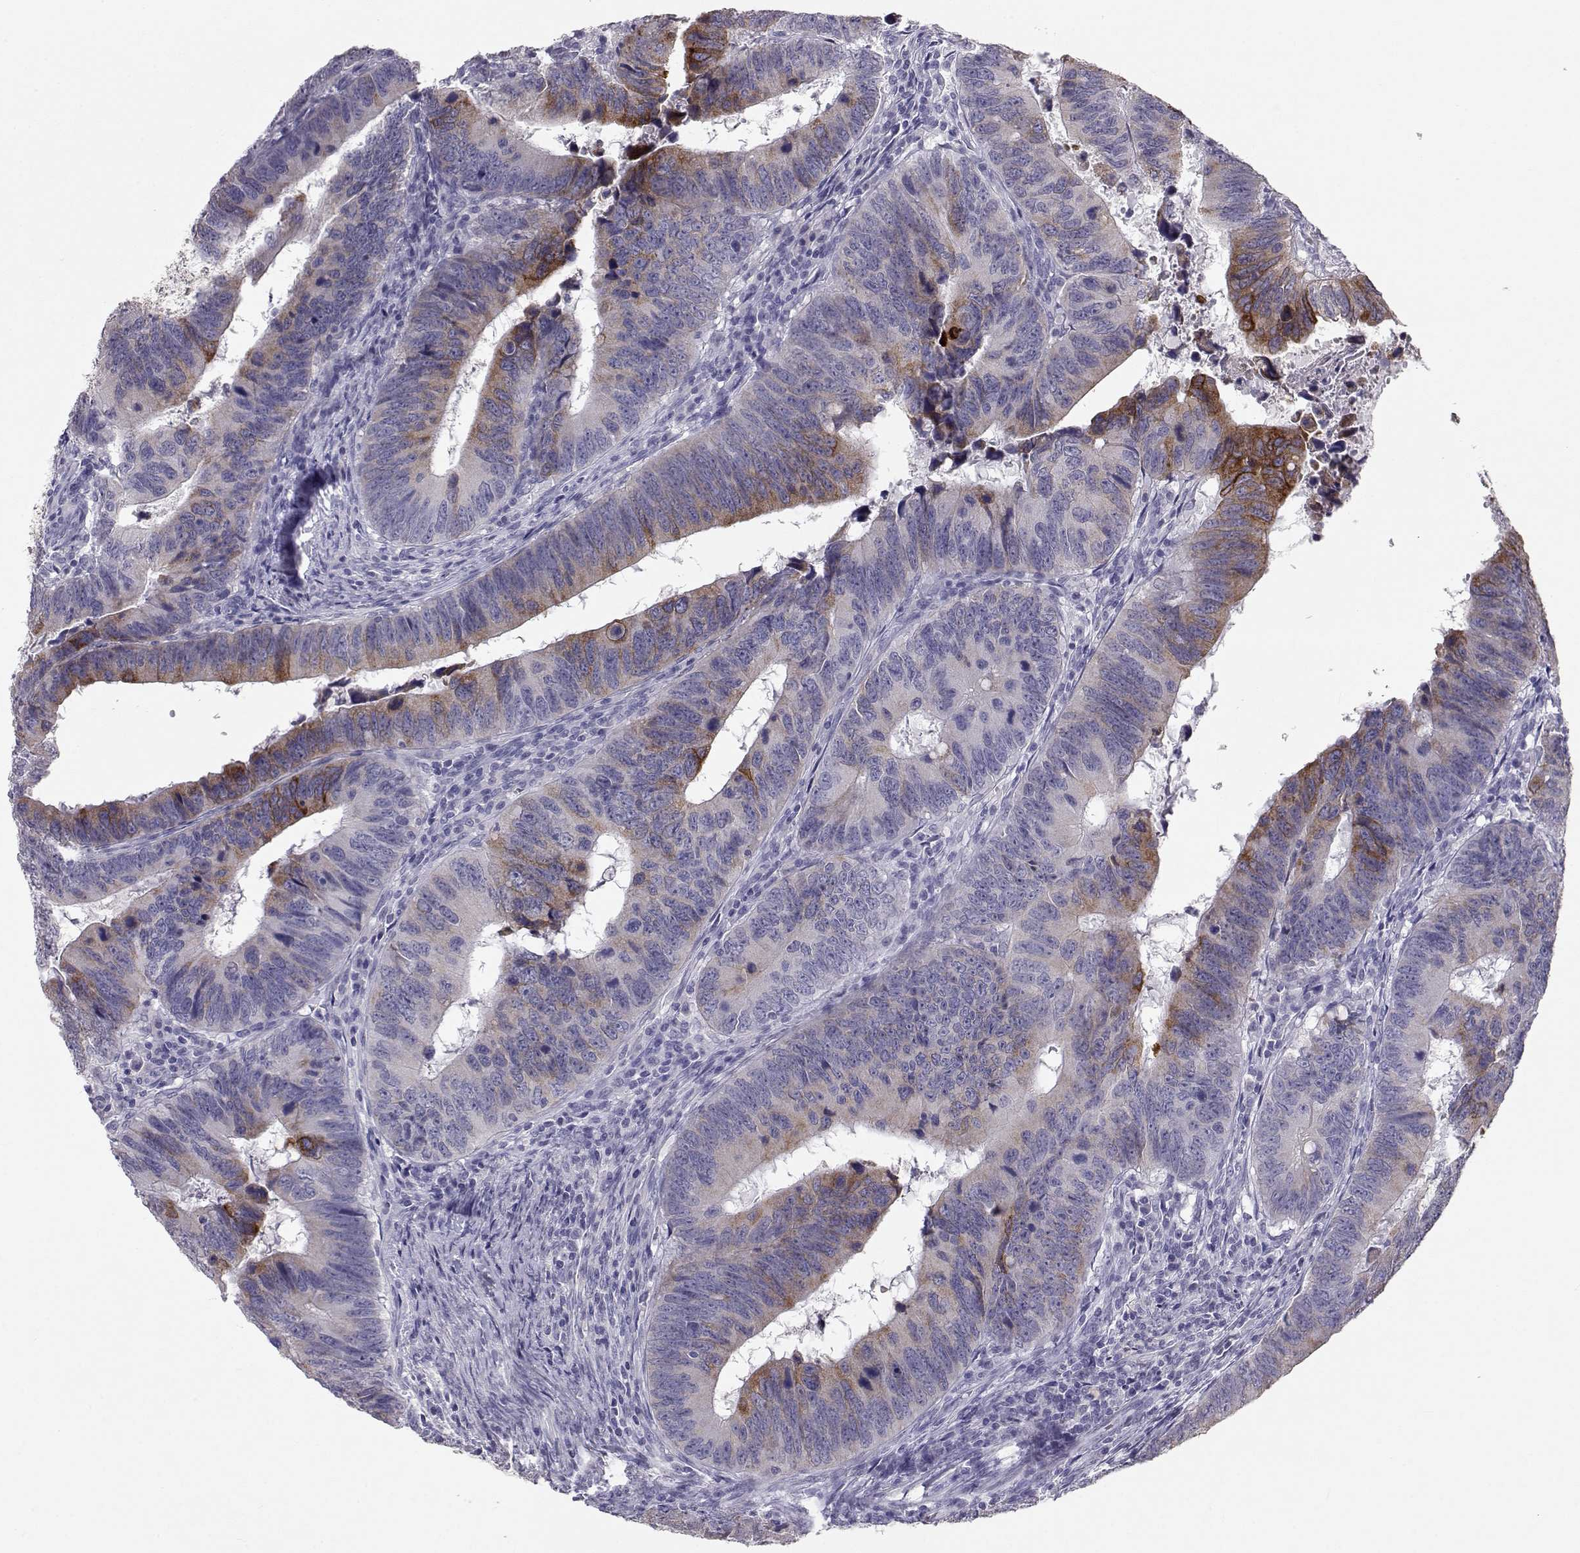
{"staining": {"intensity": "strong", "quantity": "<25%", "location": "cytoplasmic/membranous"}, "tissue": "colorectal cancer", "cell_type": "Tumor cells", "image_type": "cancer", "snomed": [{"axis": "morphology", "description": "Adenocarcinoma, NOS"}, {"axis": "topography", "description": "Colon"}], "caption": "This is a photomicrograph of immunohistochemistry staining of colorectal cancer, which shows strong positivity in the cytoplasmic/membranous of tumor cells.", "gene": "LAMB3", "patient": {"sex": "female", "age": 82}}